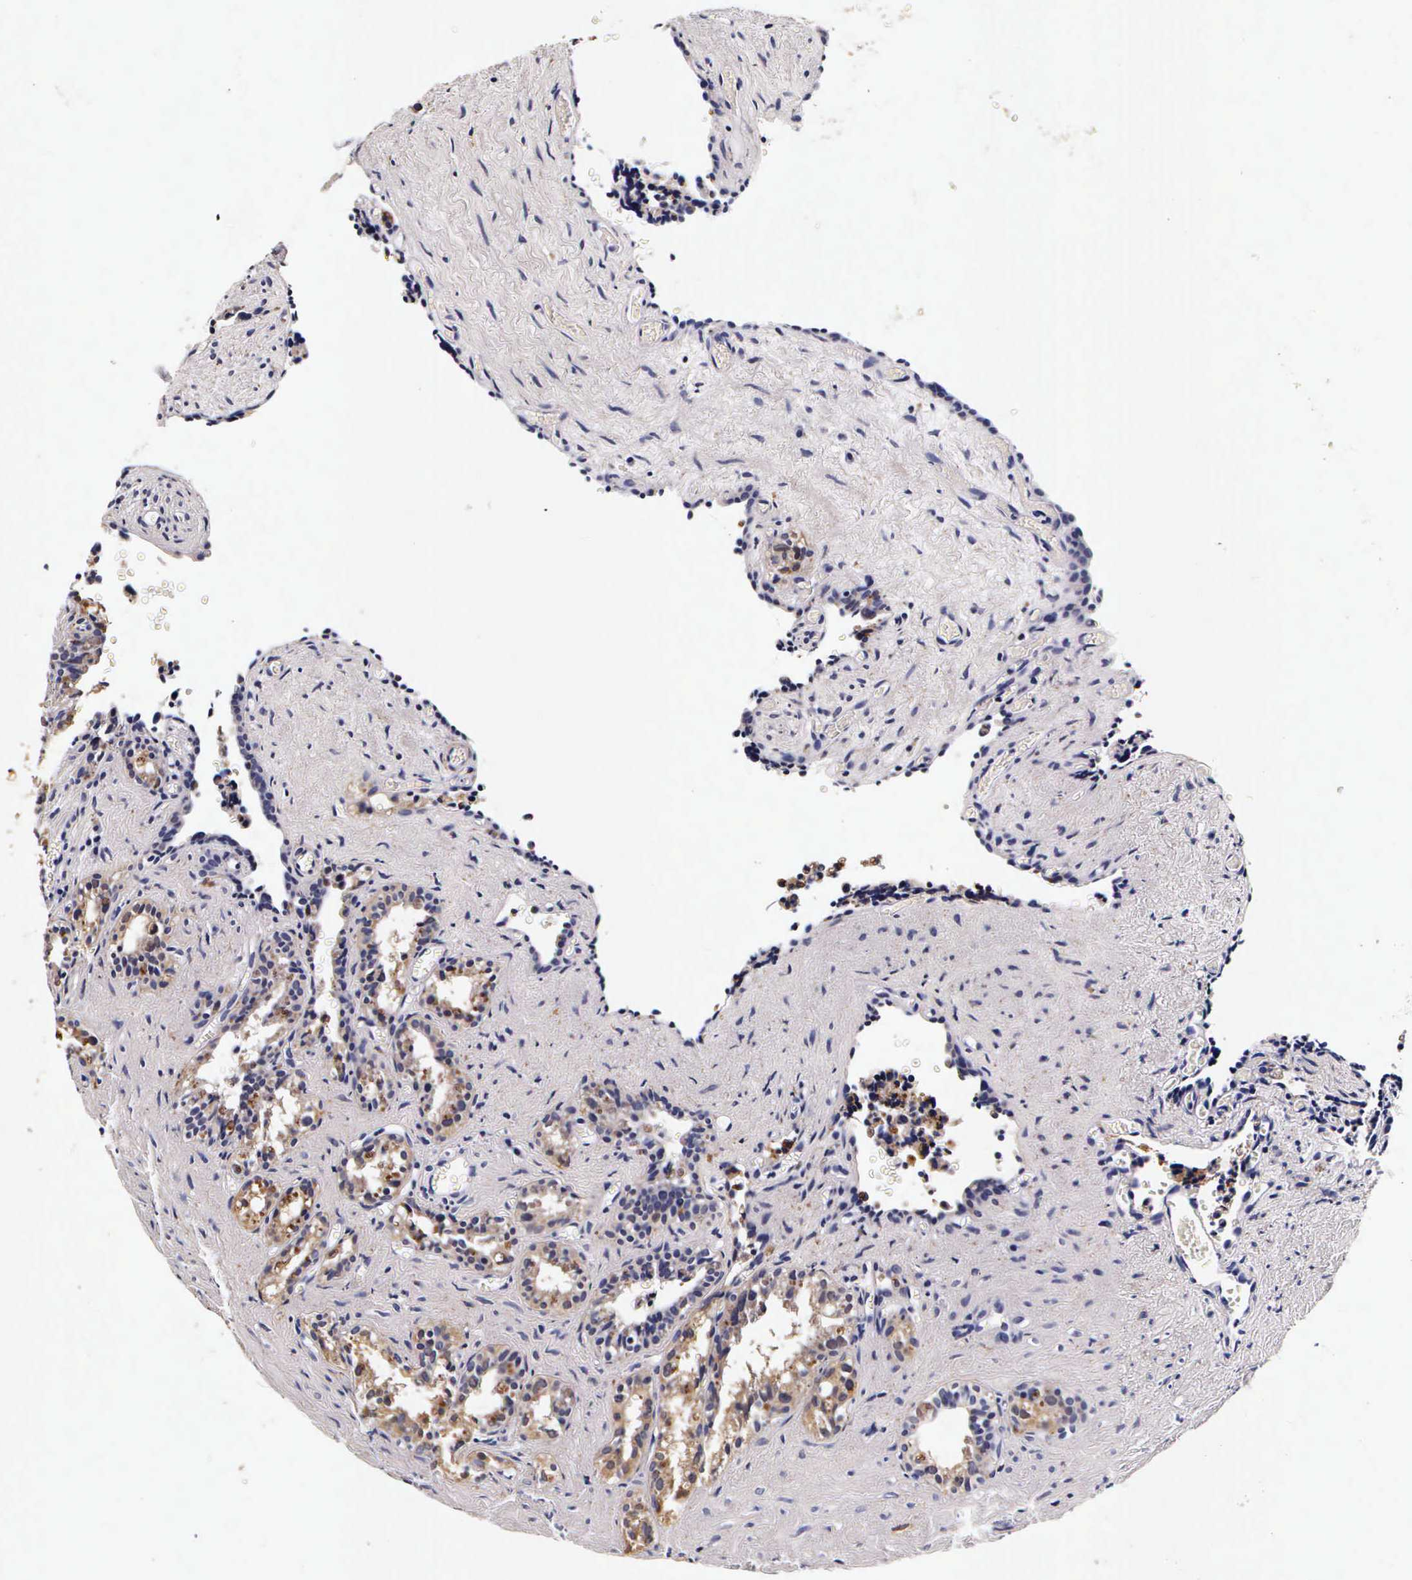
{"staining": {"intensity": "moderate", "quantity": "25%-75%", "location": "cytoplasmic/membranous"}, "tissue": "seminal vesicle", "cell_type": "Glandular cells", "image_type": "normal", "snomed": [{"axis": "morphology", "description": "Normal tissue, NOS"}, {"axis": "topography", "description": "Seminal veicle"}], "caption": "This micrograph exhibits benign seminal vesicle stained with immunohistochemistry (IHC) to label a protein in brown. The cytoplasmic/membranous of glandular cells show moderate positivity for the protein. Nuclei are counter-stained blue.", "gene": "CTSB", "patient": {"sex": "male", "age": 60}}